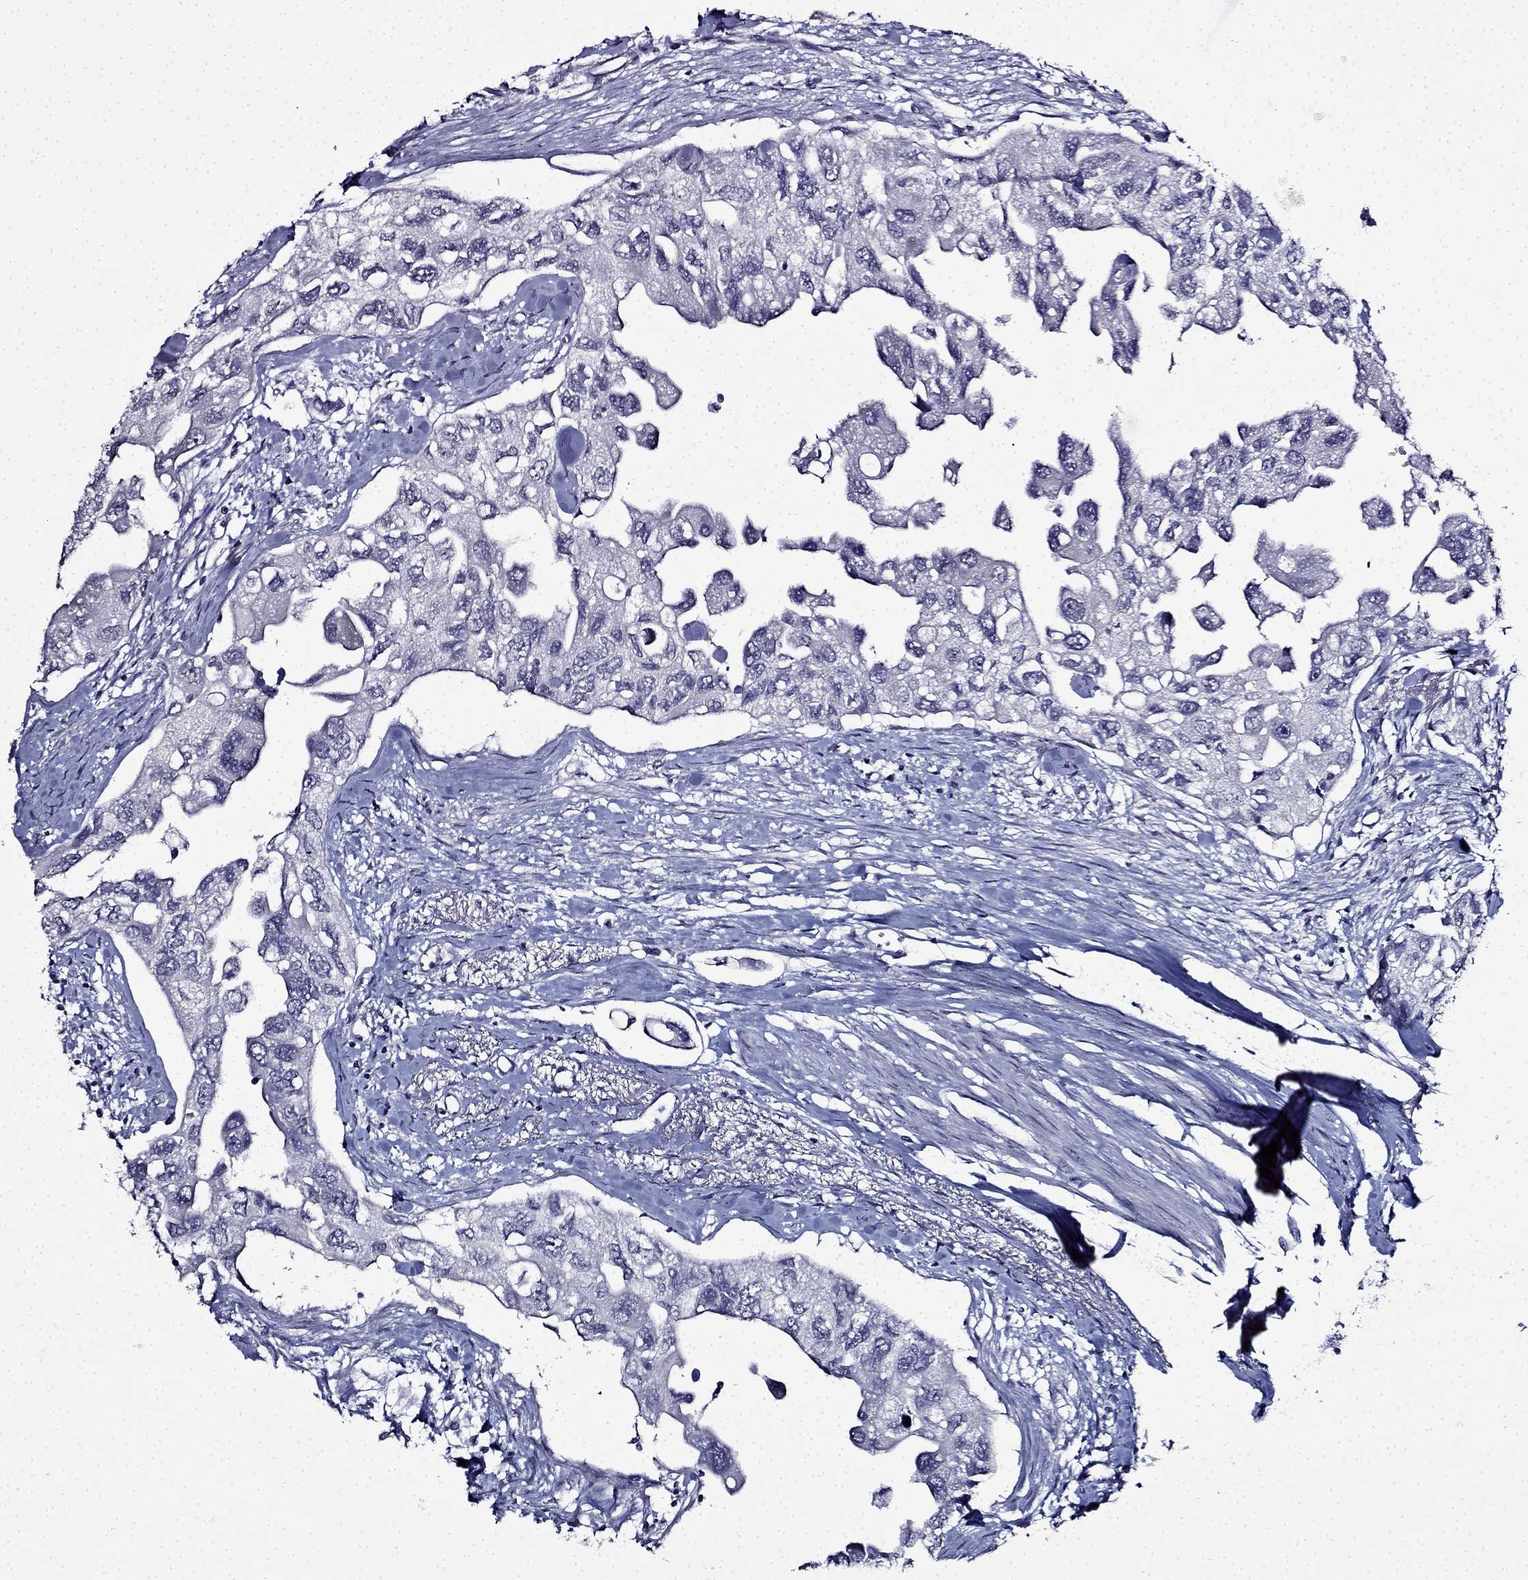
{"staining": {"intensity": "negative", "quantity": "none", "location": "none"}, "tissue": "urothelial cancer", "cell_type": "Tumor cells", "image_type": "cancer", "snomed": [{"axis": "morphology", "description": "Urothelial carcinoma, High grade"}, {"axis": "topography", "description": "Urinary bladder"}], "caption": "This is a photomicrograph of immunohistochemistry staining of urothelial cancer, which shows no positivity in tumor cells.", "gene": "TMEM266", "patient": {"sex": "male", "age": 59}}